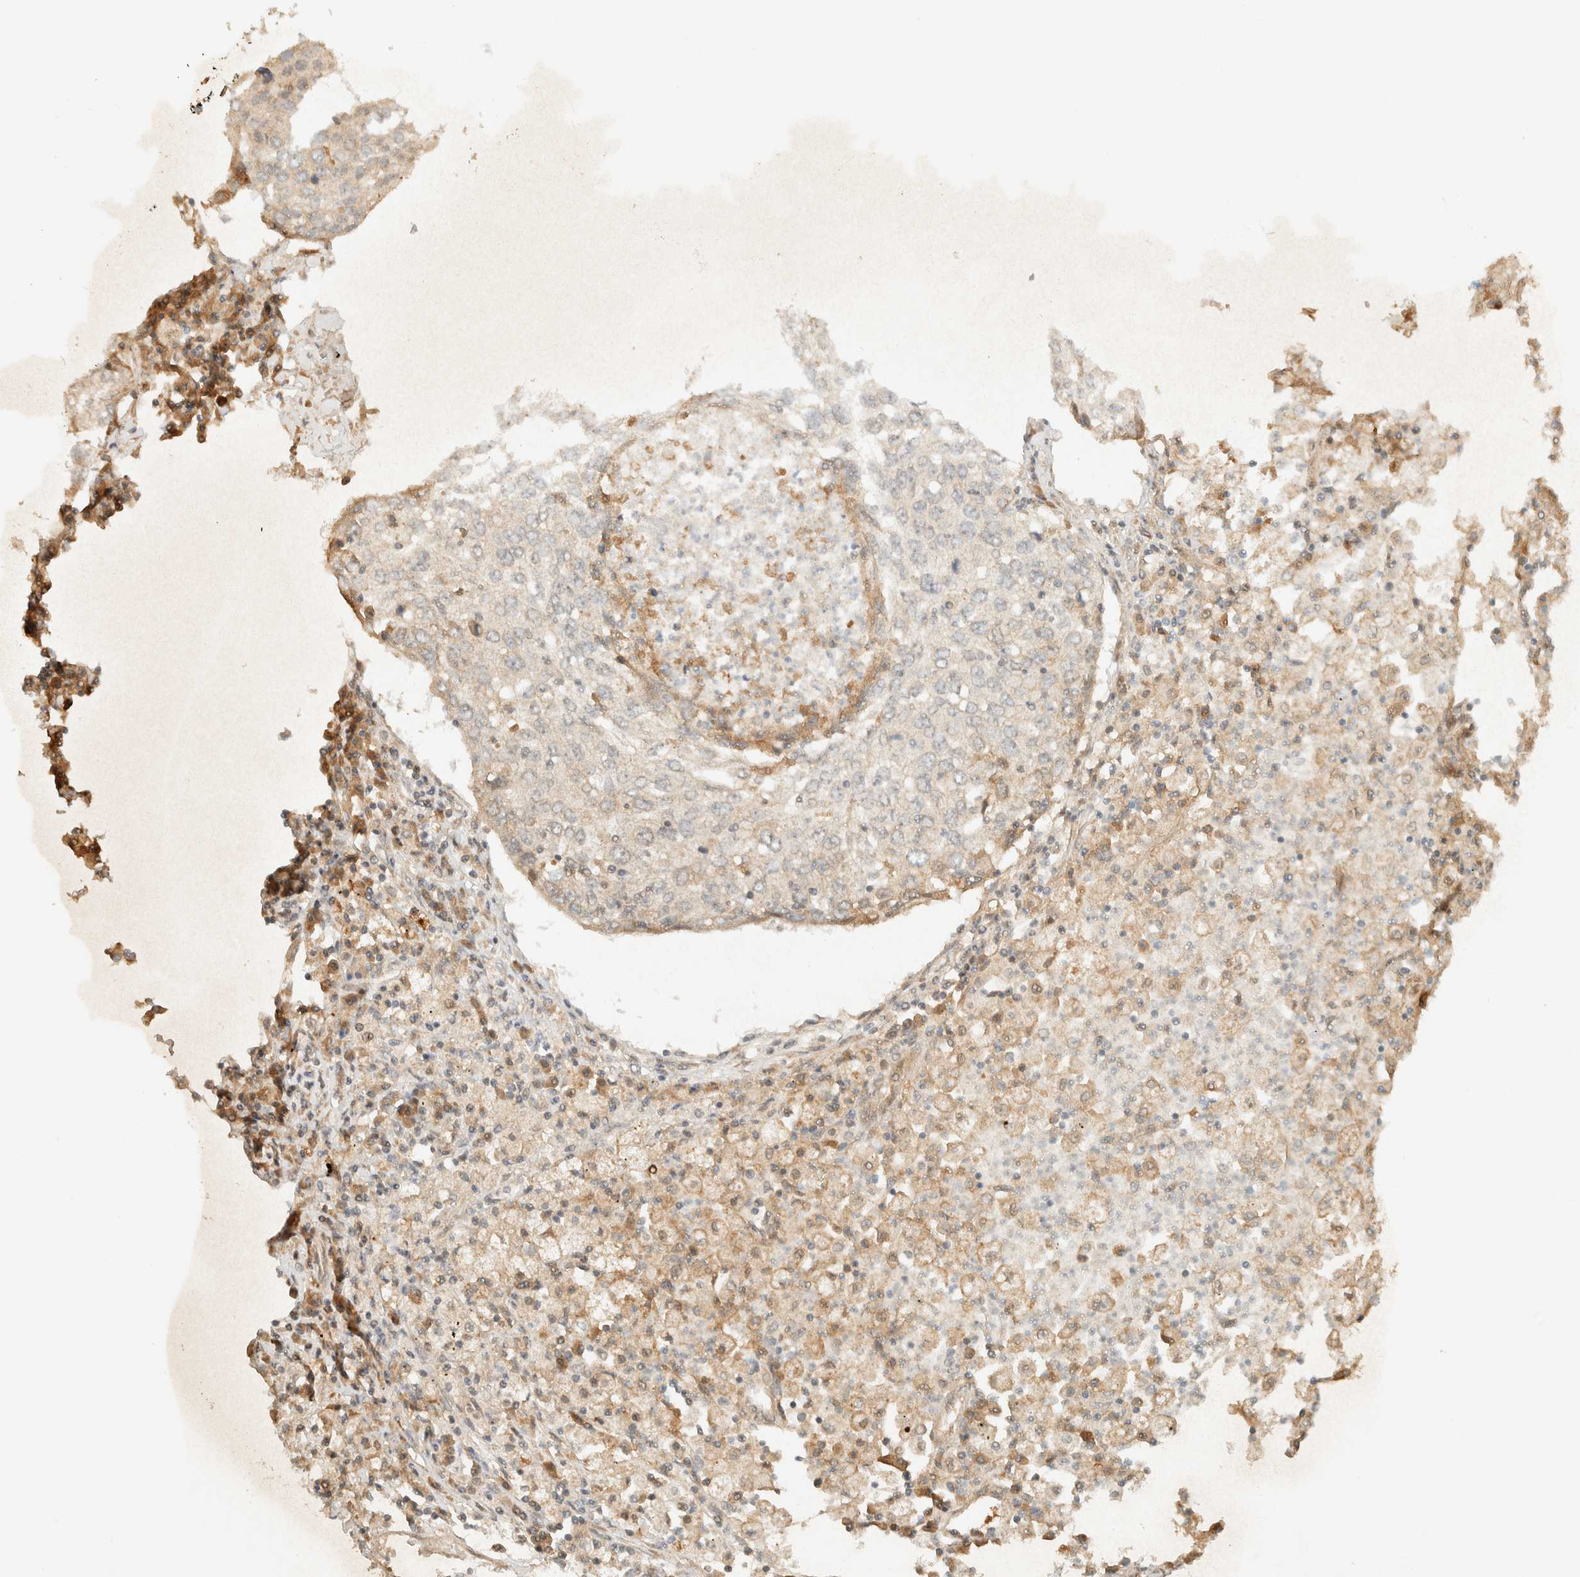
{"staining": {"intensity": "weak", "quantity": "<25%", "location": "cytoplasmic/membranous"}, "tissue": "lung cancer", "cell_type": "Tumor cells", "image_type": "cancer", "snomed": [{"axis": "morphology", "description": "Squamous cell carcinoma, NOS"}, {"axis": "topography", "description": "Lung"}], "caption": "Immunohistochemistry image of squamous cell carcinoma (lung) stained for a protein (brown), which demonstrates no staining in tumor cells. (Stains: DAB IHC with hematoxylin counter stain, Microscopy: brightfield microscopy at high magnification).", "gene": "ZBTB34", "patient": {"sex": "female", "age": 63}}